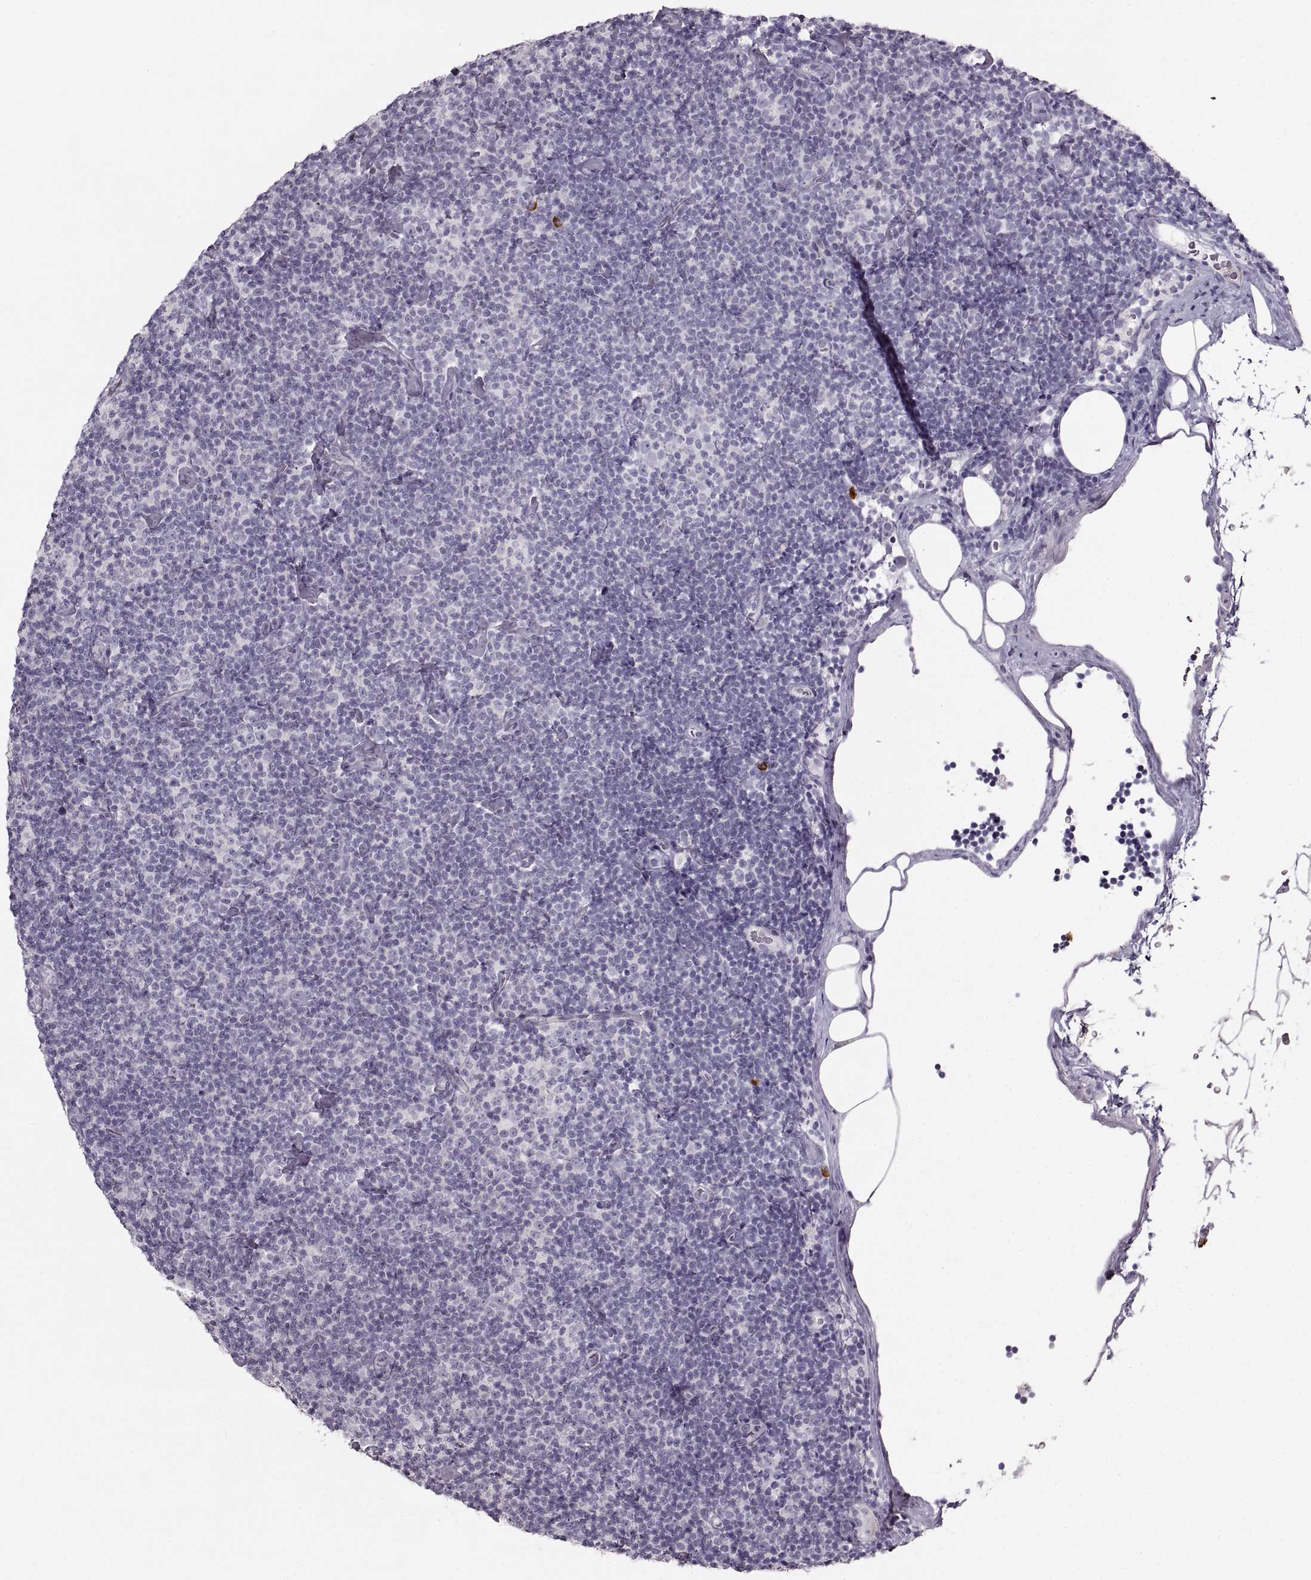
{"staining": {"intensity": "negative", "quantity": "none", "location": "none"}, "tissue": "lymphoma", "cell_type": "Tumor cells", "image_type": "cancer", "snomed": [{"axis": "morphology", "description": "Malignant lymphoma, non-Hodgkin's type, Low grade"}, {"axis": "topography", "description": "Lymph node"}], "caption": "Histopathology image shows no significant protein staining in tumor cells of malignant lymphoma, non-Hodgkin's type (low-grade).", "gene": "CNTN1", "patient": {"sex": "male", "age": 81}}